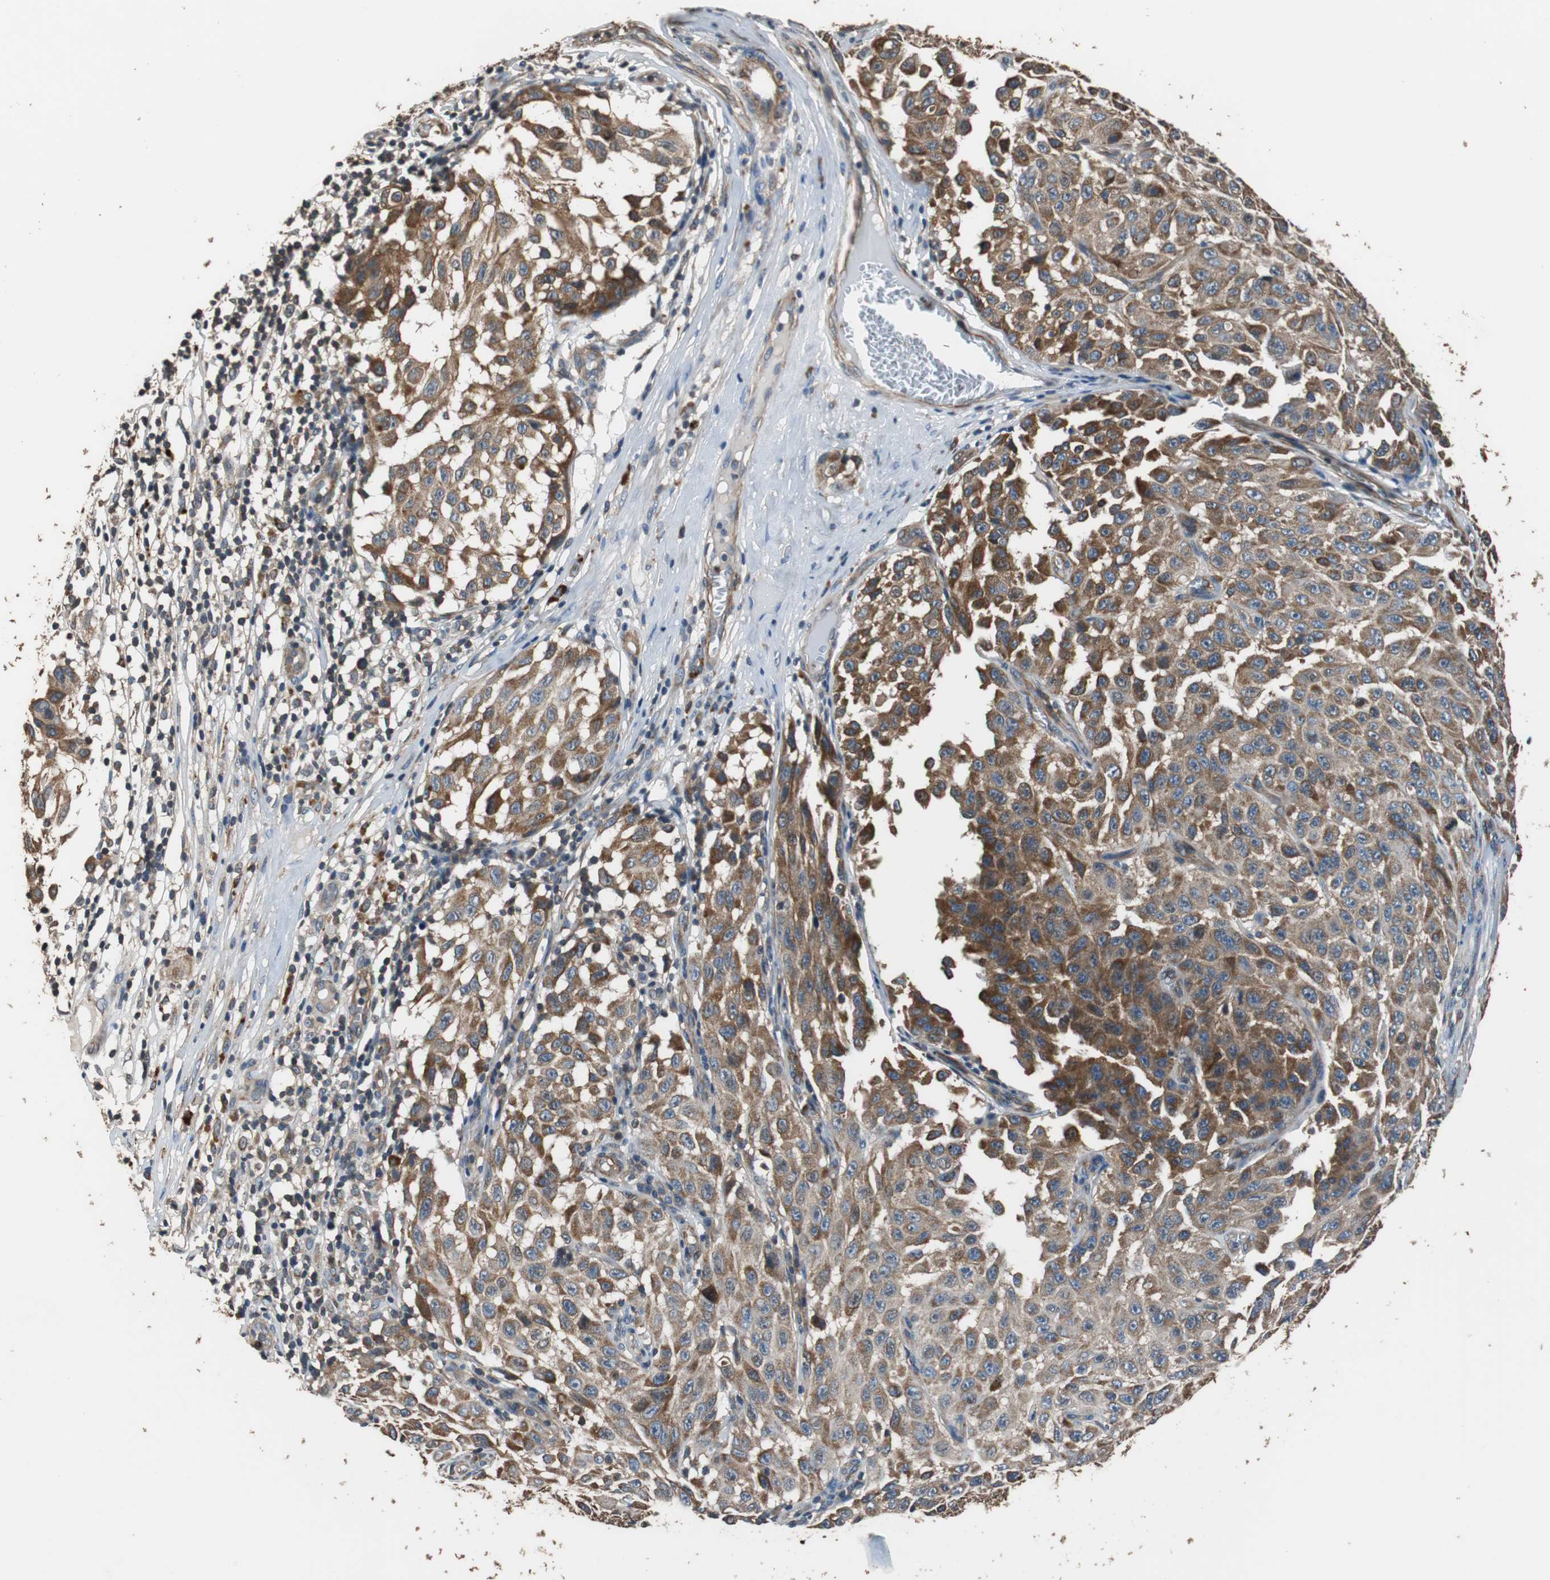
{"staining": {"intensity": "strong", "quantity": ">75%", "location": "cytoplasmic/membranous"}, "tissue": "melanoma", "cell_type": "Tumor cells", "image_type": "cancer", "snomed": [{"axis": "morphology", "description": "Malignant melanoma, NOS"}, {"axis": "topography", "description": "Skin"}], "caption": "This is an image of immunohistochemistry staining of malignant melanoma, which shows strong expression in the cytoplasmic/membranous of tumor cells.", "gene": "PITRM1", "patient": {"sex": "male", "age": 30}}